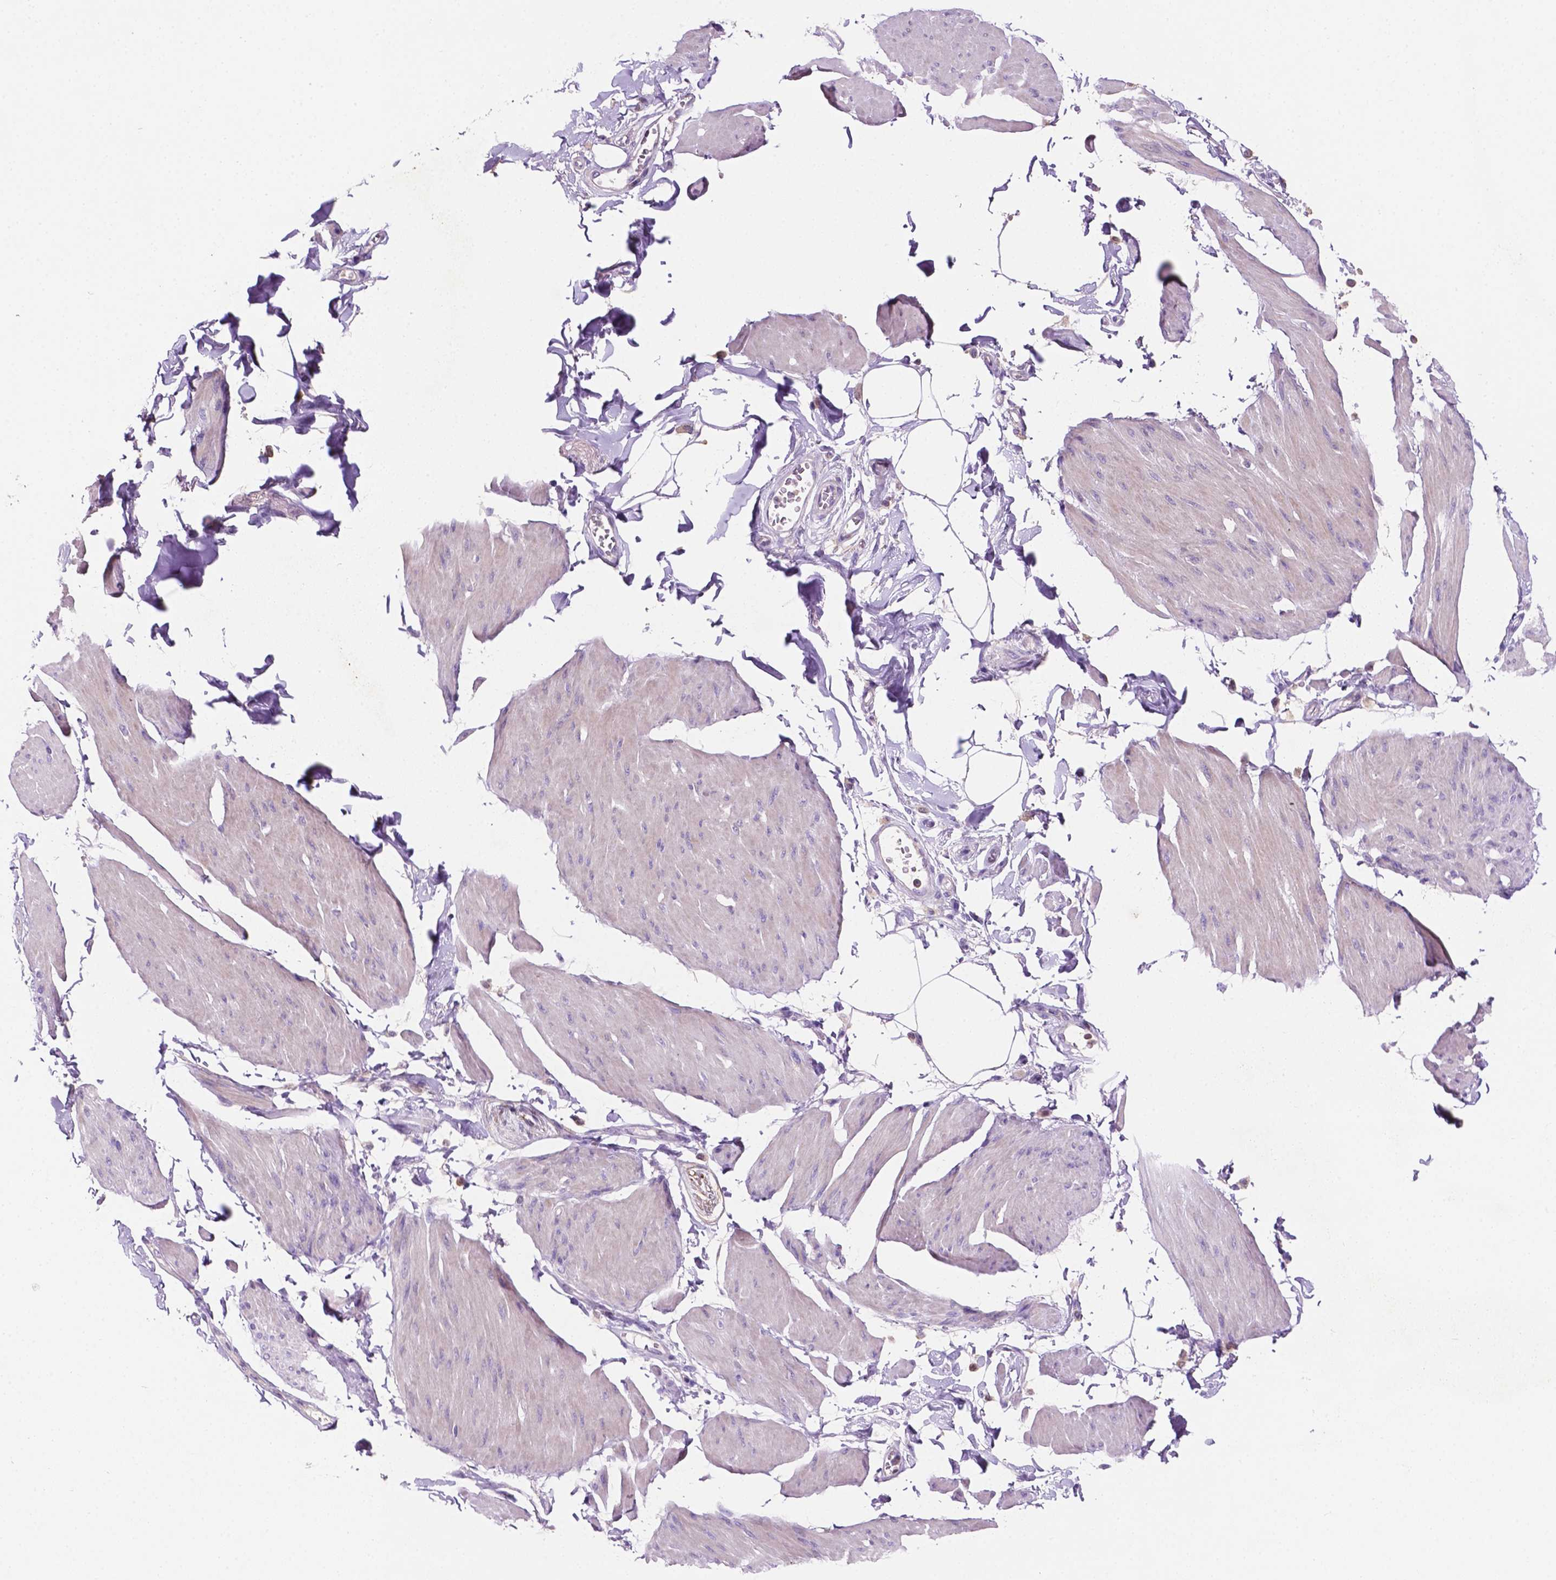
{"staining": {"intensity": "negative", "quantity": "none", "location": "none"}, "tissue": "smooth muscle", "cell_type": "Smooth muscle cells", "image_type": "normal", "snomed": [{"axis": "morphology", "description": "Normal tissue, NOS"}, {"axis": "topography", "description": "Adipose tissue"}, {"axis": "topography", "description": "Smooth muscle"}, {"axis": "topography", "description": "Peripheral nerve tissue"}], "caption": "Histopathology image shows no protein positivity in smooth muscle cells of unremarkable smooth muscle.", "gene": "MKRN2OS", "patient": {"sex": "male", "age": 83}}